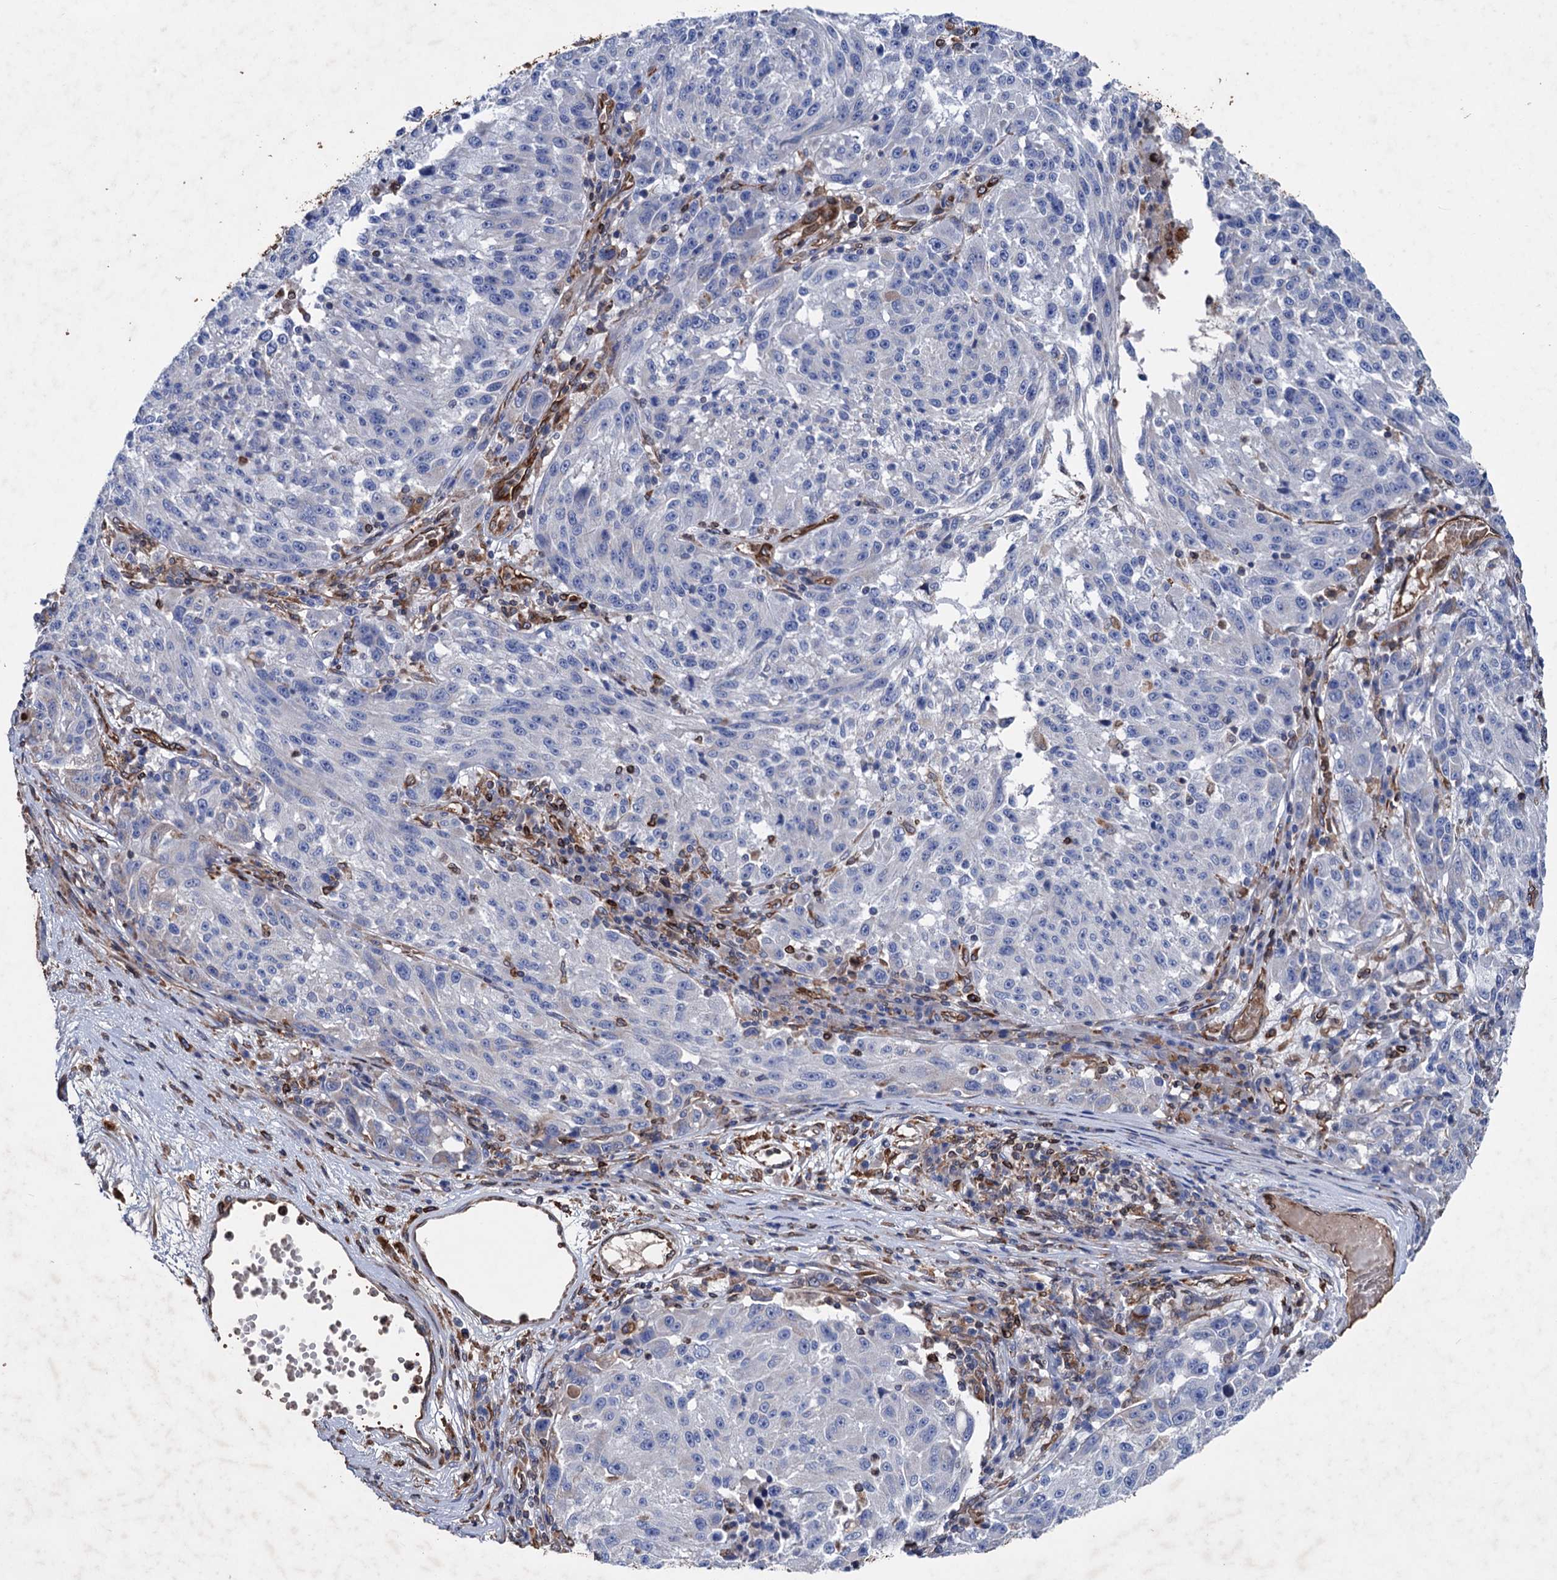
{"staining": {"intensity": "negative", "quantity": "none", "location": "none"}, "tissue": "melanoma", "cell_type": "Tumor cells", "image_type": "cancer", "snomed": [{"axis": "morphology", "description": "Malignant melanoma, NOS"}, {"axis": "topography", "description": "Skin"}], "caption": "The photomicrograph exhibits no significant staining in tumor cells of malignant melanoma. (Stains: DAB immunohistochemistry (IHC) with hematoxylin counter stain, Microscopy: brightfield microscopy at high magnification).", "gene": "STING1", "patient": {"sex": "male", "age": 53}}